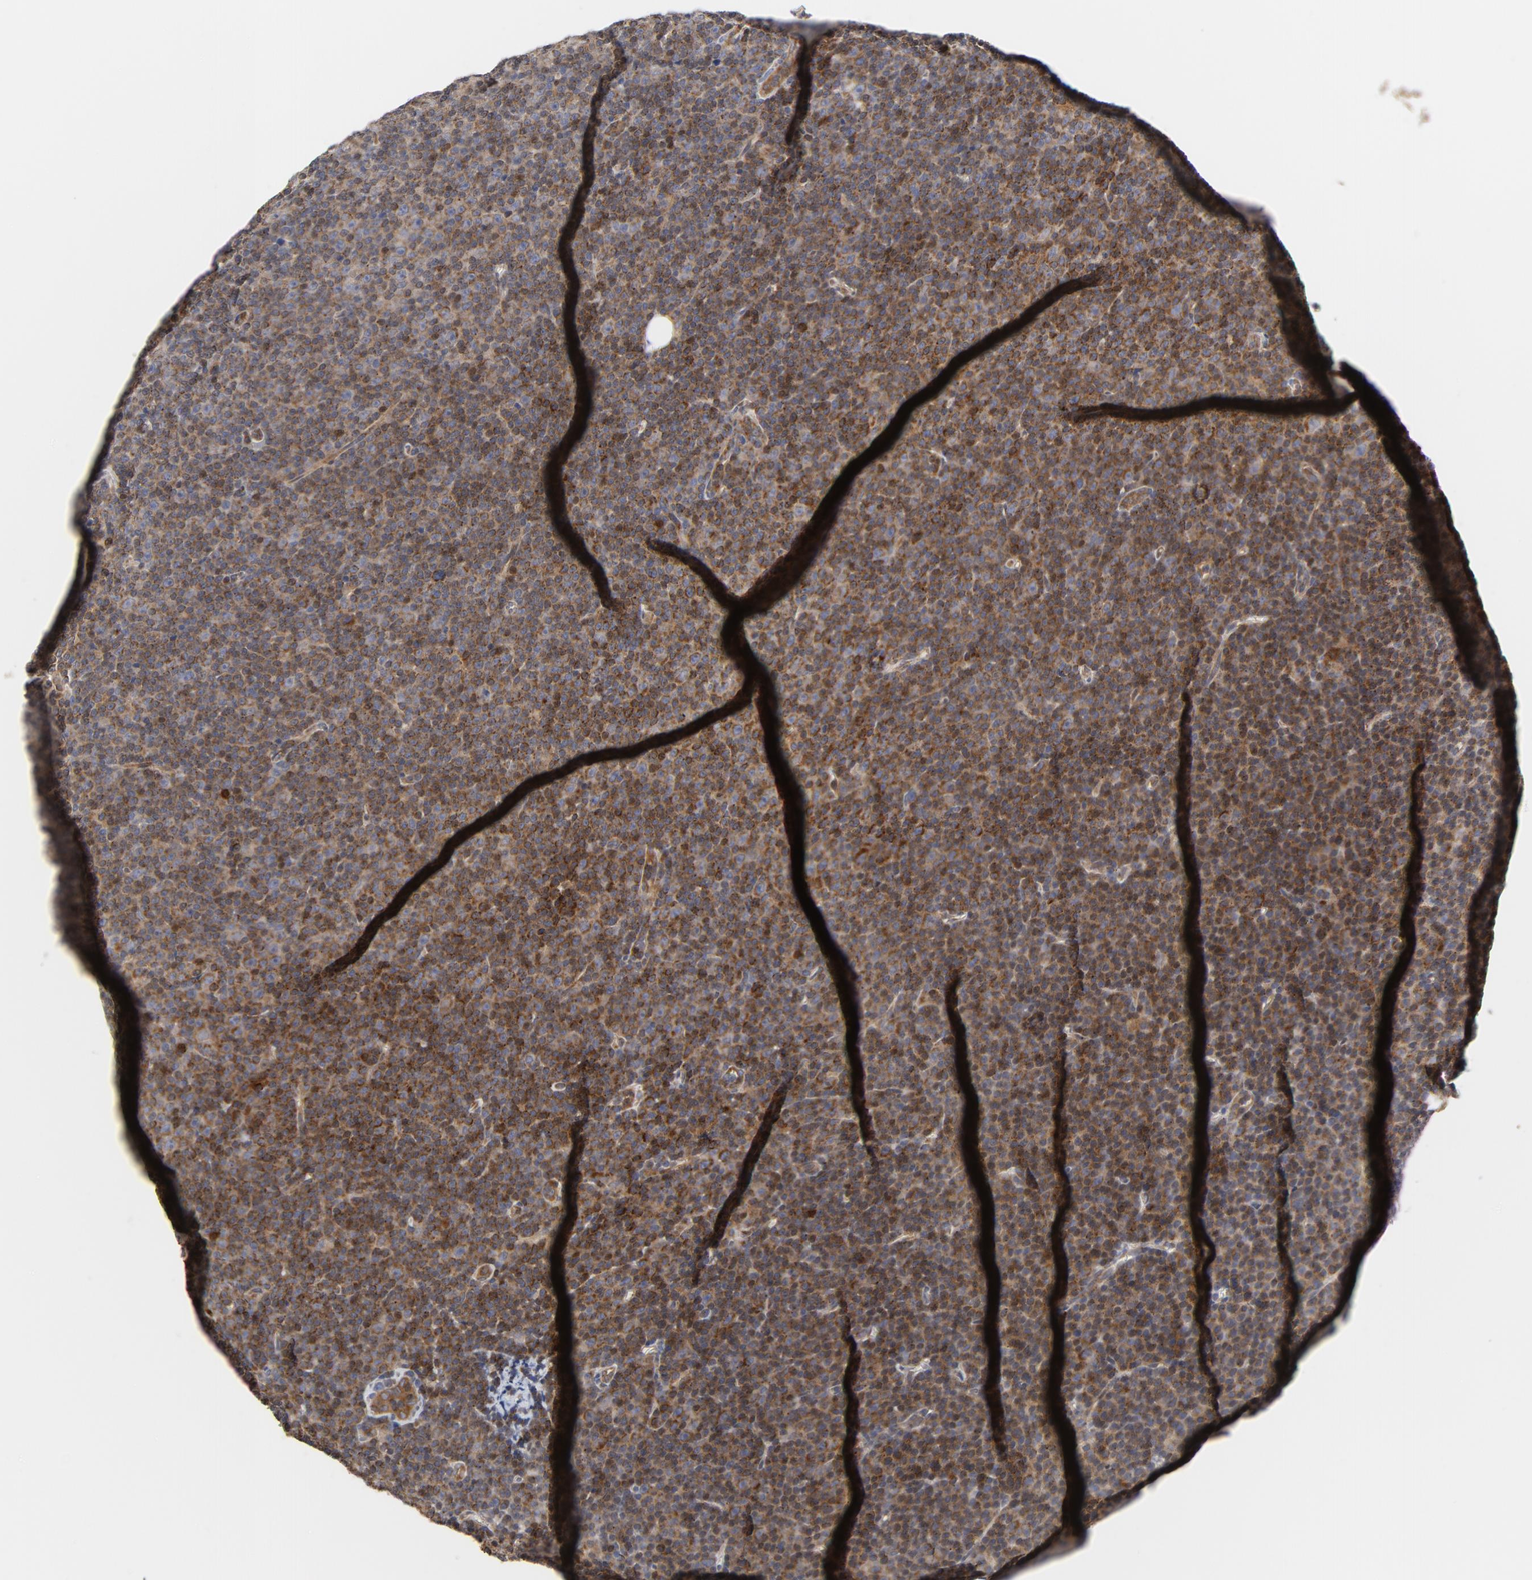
{"staining": {"intensity": "moderate", "quantity": ">75%", "location": "cytoplasmic/membranous"}, "tissue": "lymphoma", "cell_type": "Tumor cells", "image_type": "cancer", "snomed": [{"axis": "morphology", "description": "Malignant lymphoma, non-Hodgkin's type, Low grade"}, {"axis": "topography", "description": "Lymph node"}], "caption": "Human lymphoma stained with a brown dye displays moderate cytoplasmic/membranous positive staining in about >75% of tumor cells.", "gene": "RAPGEF4", "patient": {"sex": "female", "age": 67}}